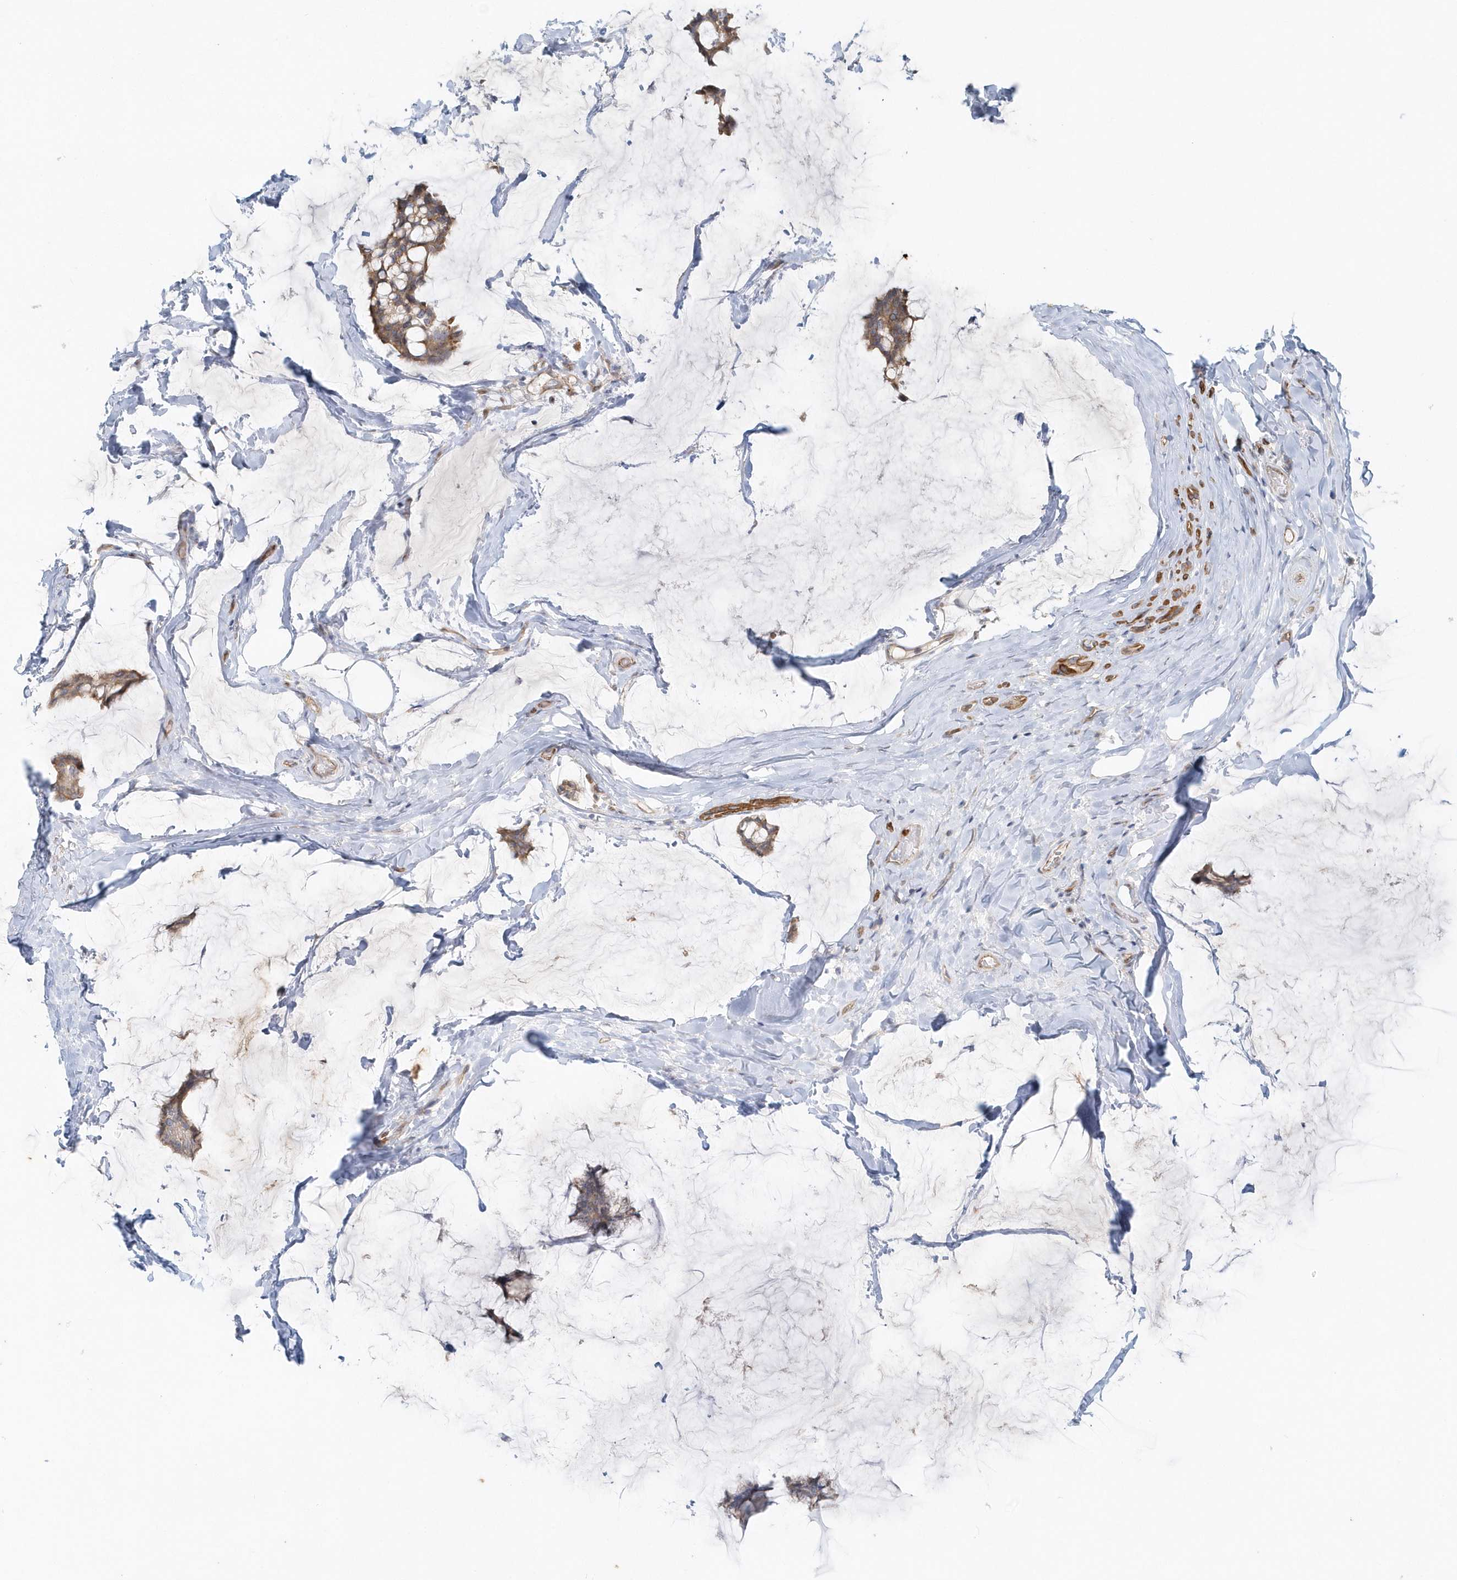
{"staining": {"intensity": "moderate", "quantity": ">75%", "location": "cytoplasmic/membranous"}, "tissue": "breast cancer", "cell_type": "Tumor cells", "image_type": "cancer", "snomed": [{"axis": "morphology", "description": "Duct carcinoma"}, {"axis": "topography", "description": "Breast"}], "caption": "Breast cancer tissue displays moderate cytoplasmic/membranous expression in about >75% of tumor cells Immunohistochemistry stains the protein in brown and the nuclei are stained blue.", "gene": "DNAH1", "patient": {"sex": "female", "age": 93}}